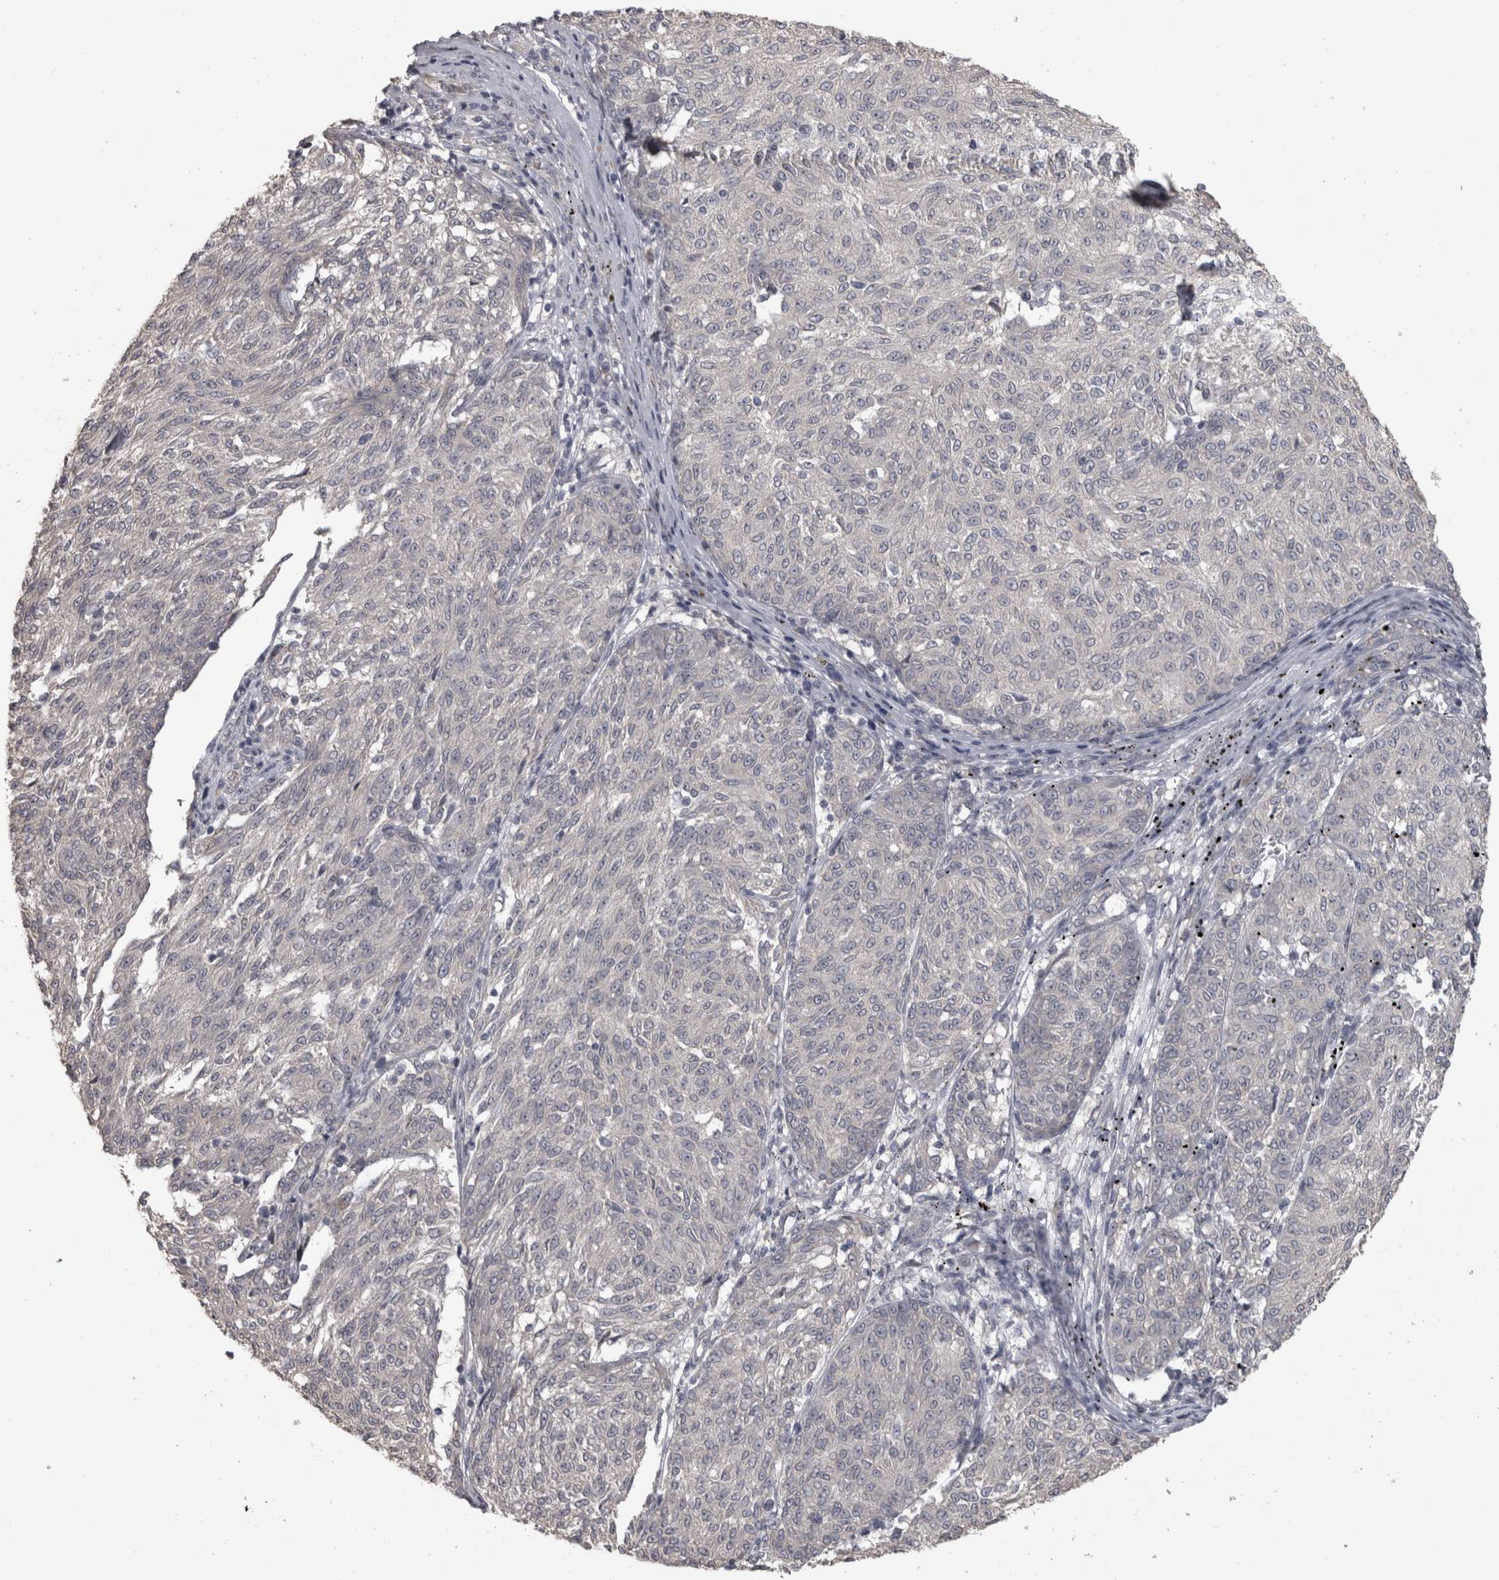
{"staining": {"intensity": "negative", "quantity": "none", "location": "none"}, "tissue": "melanoma", "cell_type": "Tumor cells", "image_type": "cancer", "snomed": [{"axis": "morphology", "description": "Malignant melanoma, NOS"}, {"axis": "topography", "description": "Skin"}], "caption": "Melanoma stained for a protein using IHC exhibits no positivity tumor cells.", "gene": "RAB29", "patient": {"sex": "female", "age": 72}}